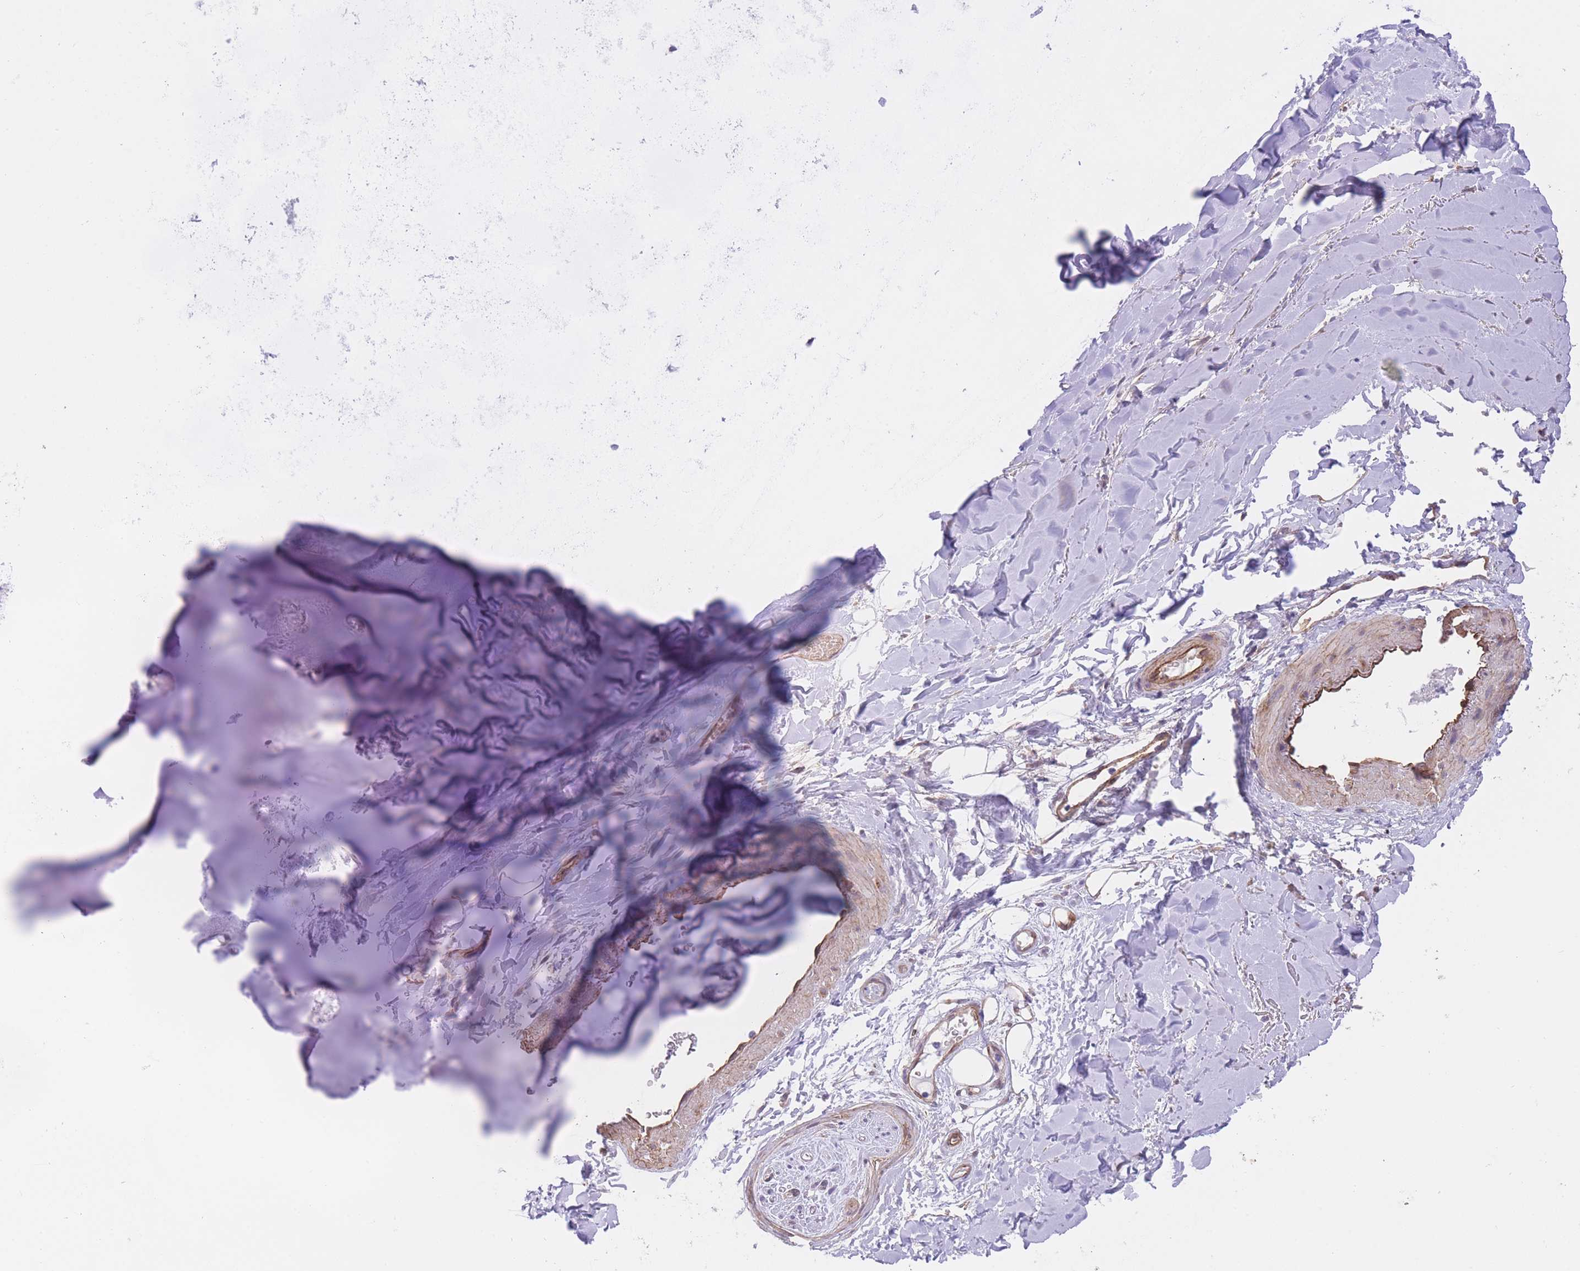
{"staining": {"intensity": "weak", "quantity": ">75%", "location": "cytoplasmic/membranous"}, "tissue": "adipose tissue", "cell_type": "Adipocytes", "image_type": "normal", "snomed": [{"axis": "morphology", "description": "Normal tissue, NOS"}, {"axis": "topography", "description": "Cartilage tissue"}], "caption": "An image showing weak cytoplasmic/membranous positivity in approximately >75% of adipocytes in normal adipose tissue, as visualized by brown immunohistochemical staining.", "gene": "QTRT1", "patient": {"sex": "male", "age": 80}}